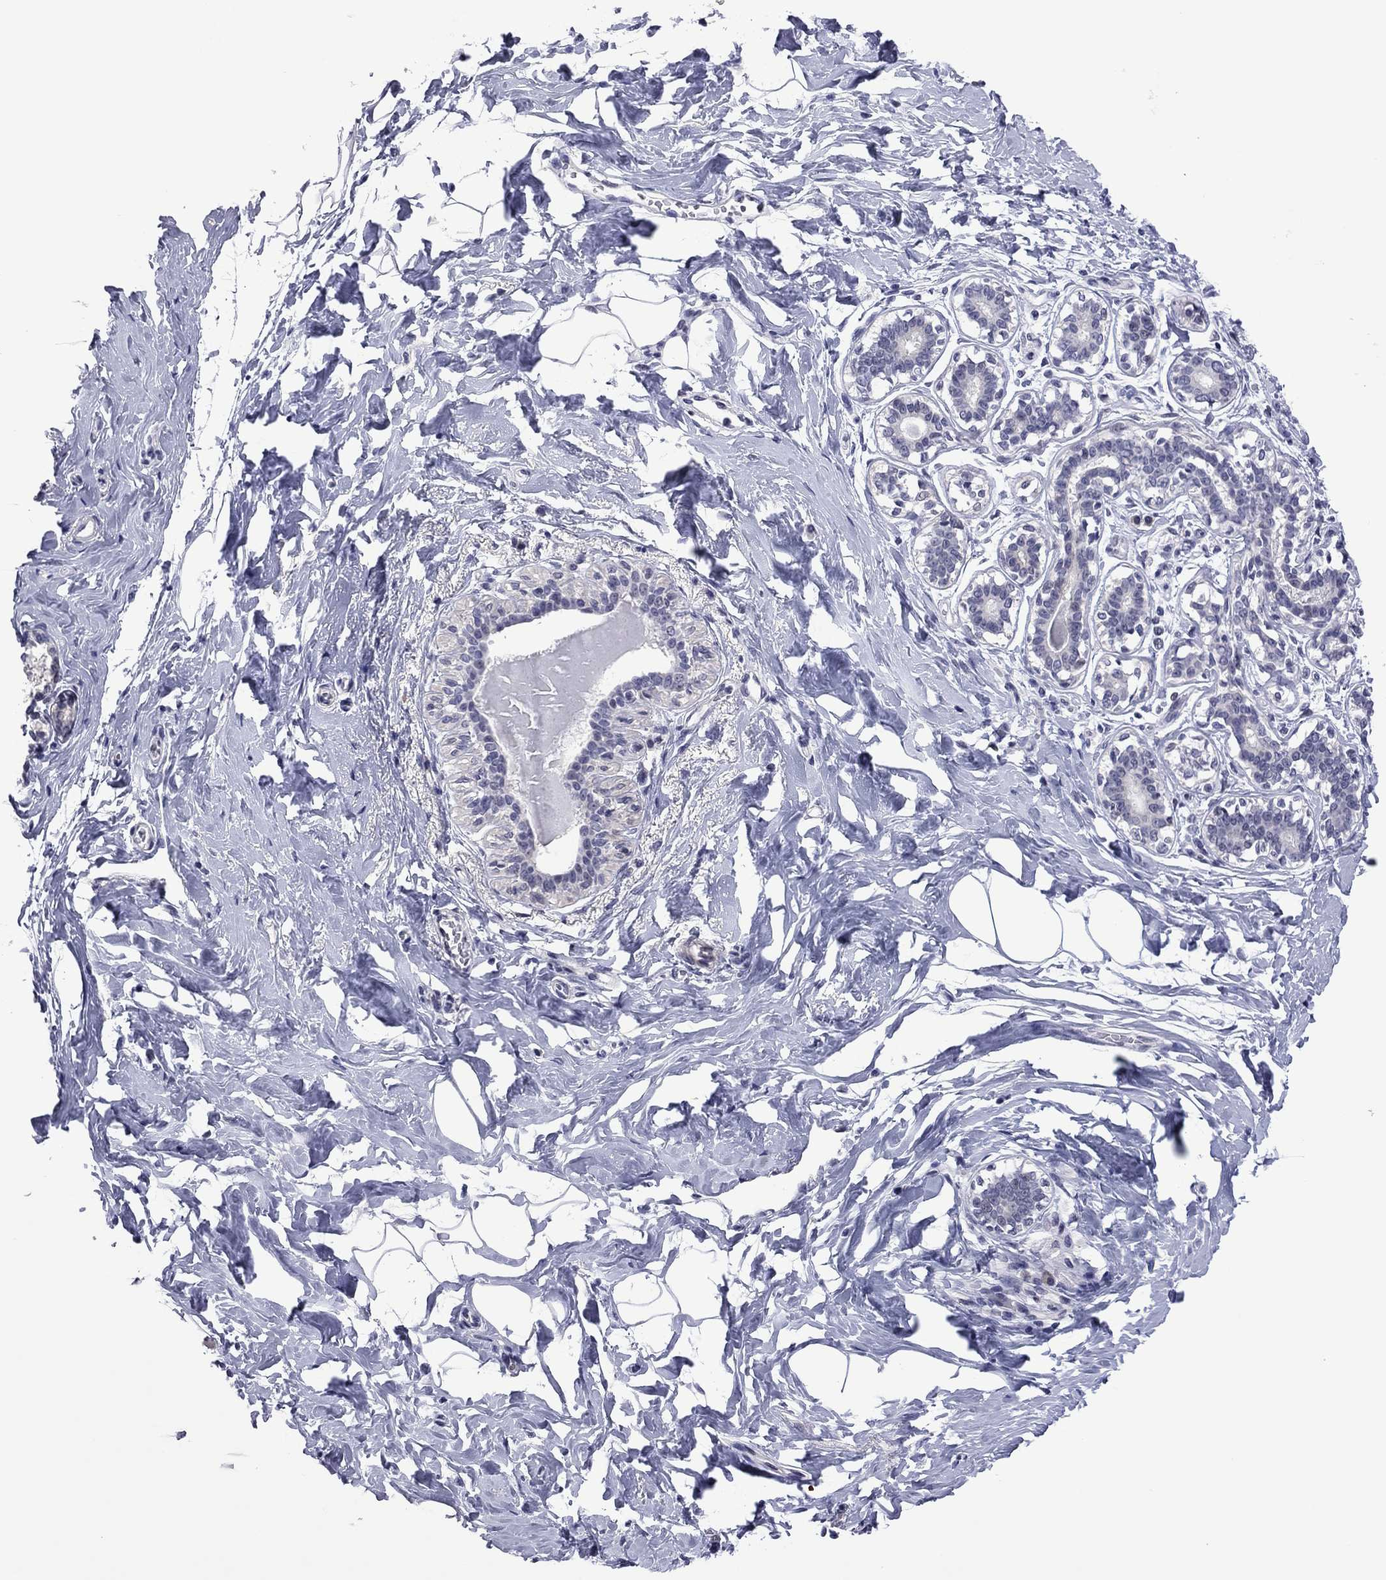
{"staining": {"intensity": "negative", "quantity": "none", "location": "none"}, "tissue": "breast", "cell_type": "Adipocytes", "image_type": "normal", "snomed": [{"axis": "morphology", "description": "Normal tissue, NOS"}, {"axis": "morphology", "description": "Lobular carcinoma, in situ"}, {"axis": "topography", "description": "Breast"}], "caption": "Breast was stained to show a protein in brown. There is no significant expression in adipocytes. (DAB (3,3'-diaminobenzidine) immunohistochemistry (IHC) with hematoxylin counter stain).", "gene": "POU5F2", "patient": {"sex": "female", "age": 35}}